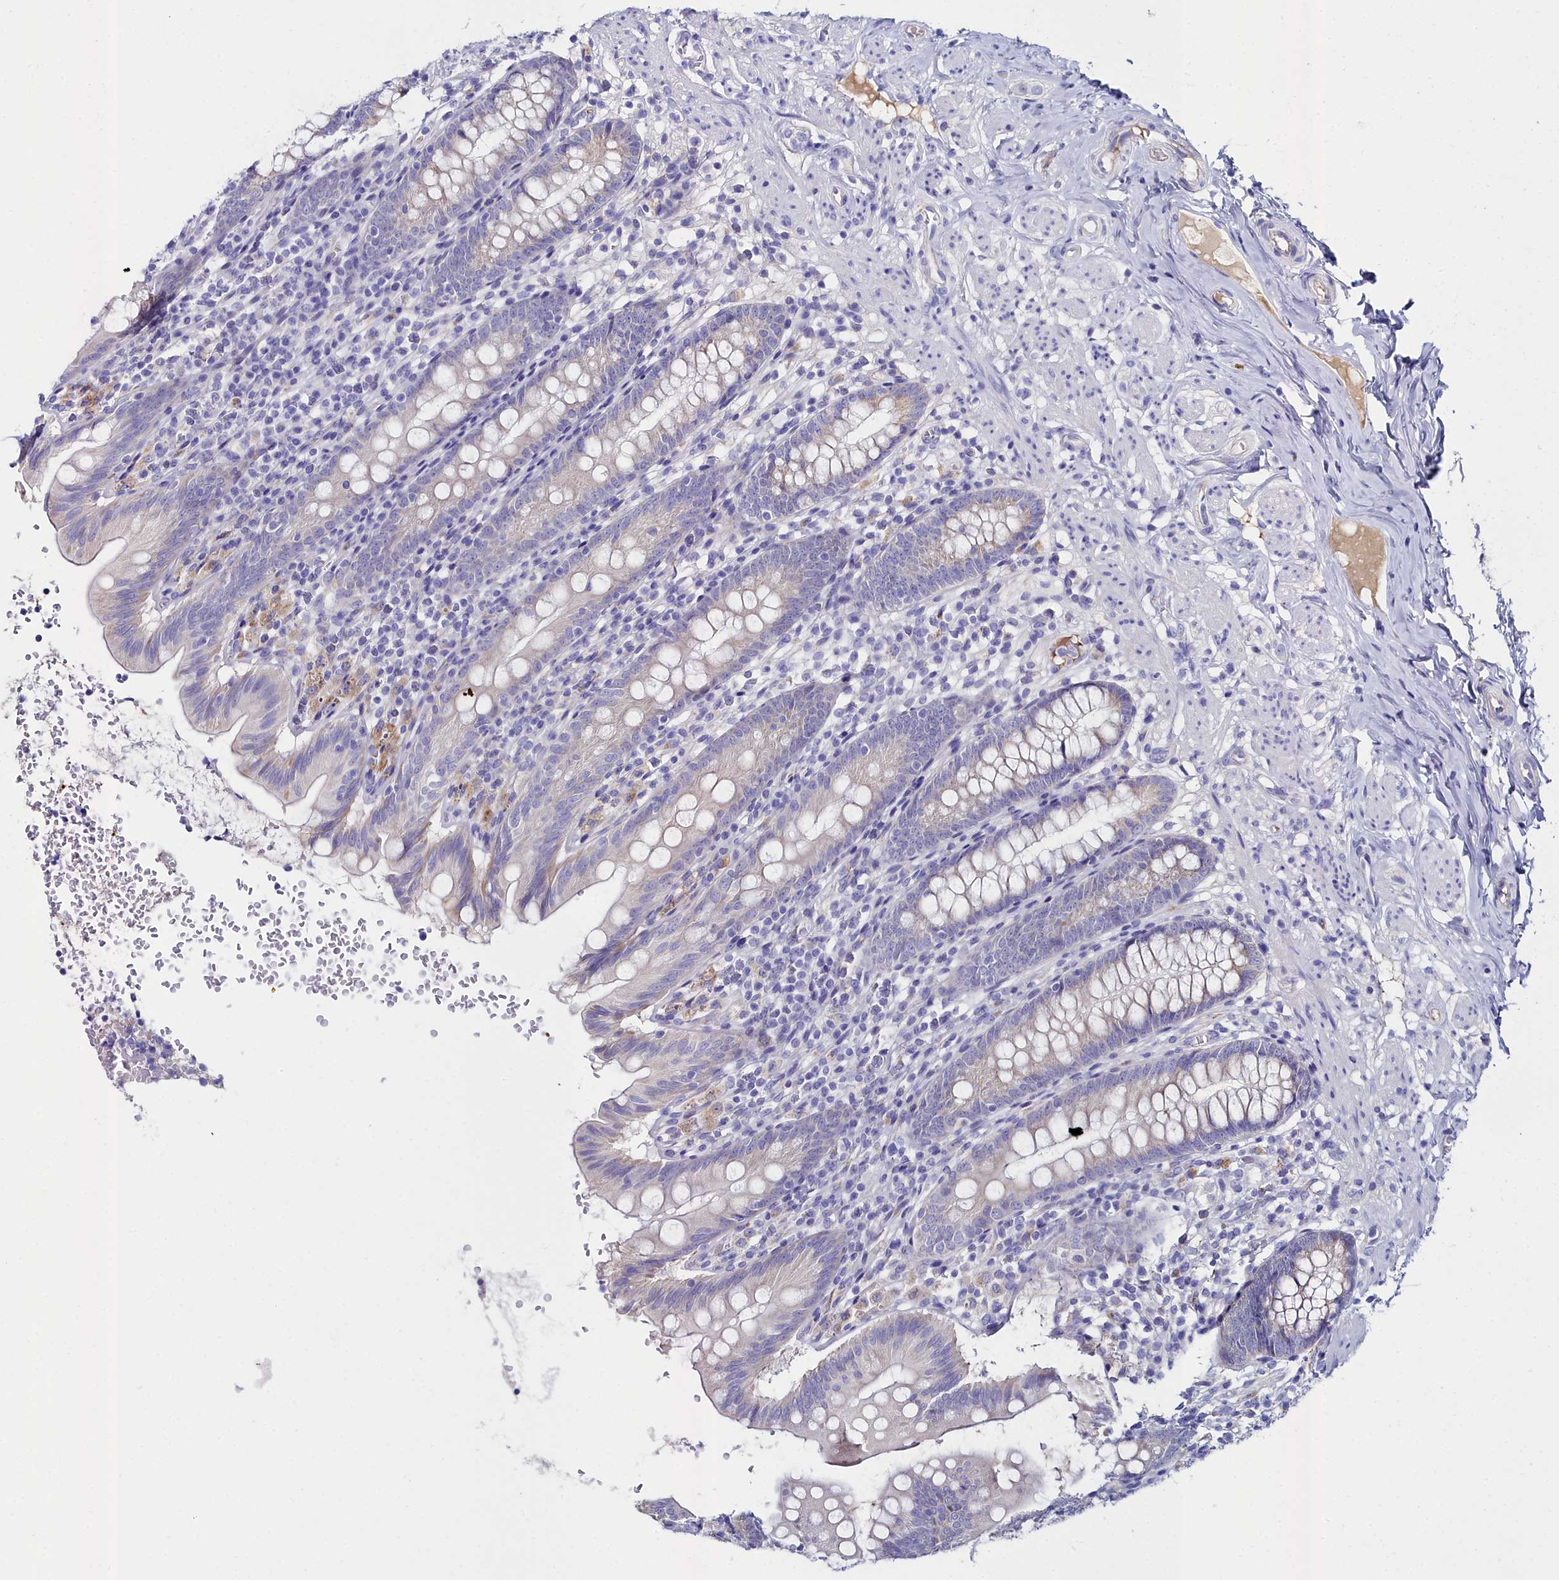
{"staining": {"intensity": "weak", "quantity": "<25%", "location": "cytoplasmic/membranous"}, "tissue": "appendix", "cell_type": "Glandular cells", "image_type": "normal", "snomed": [{"axis": "morphology", "description": "Normal tissue, NOS"}, {"axis": "topography", "description": "Appendix"}], "caption": "Micrograph shows no significant protein positivity in glandular cells of normal appendix. (DAB (3,3'-diaminobenzidine) IHC, high magnification).", "gene": "SLC49A3", "patient": {"sex": "male", "age": 55}}